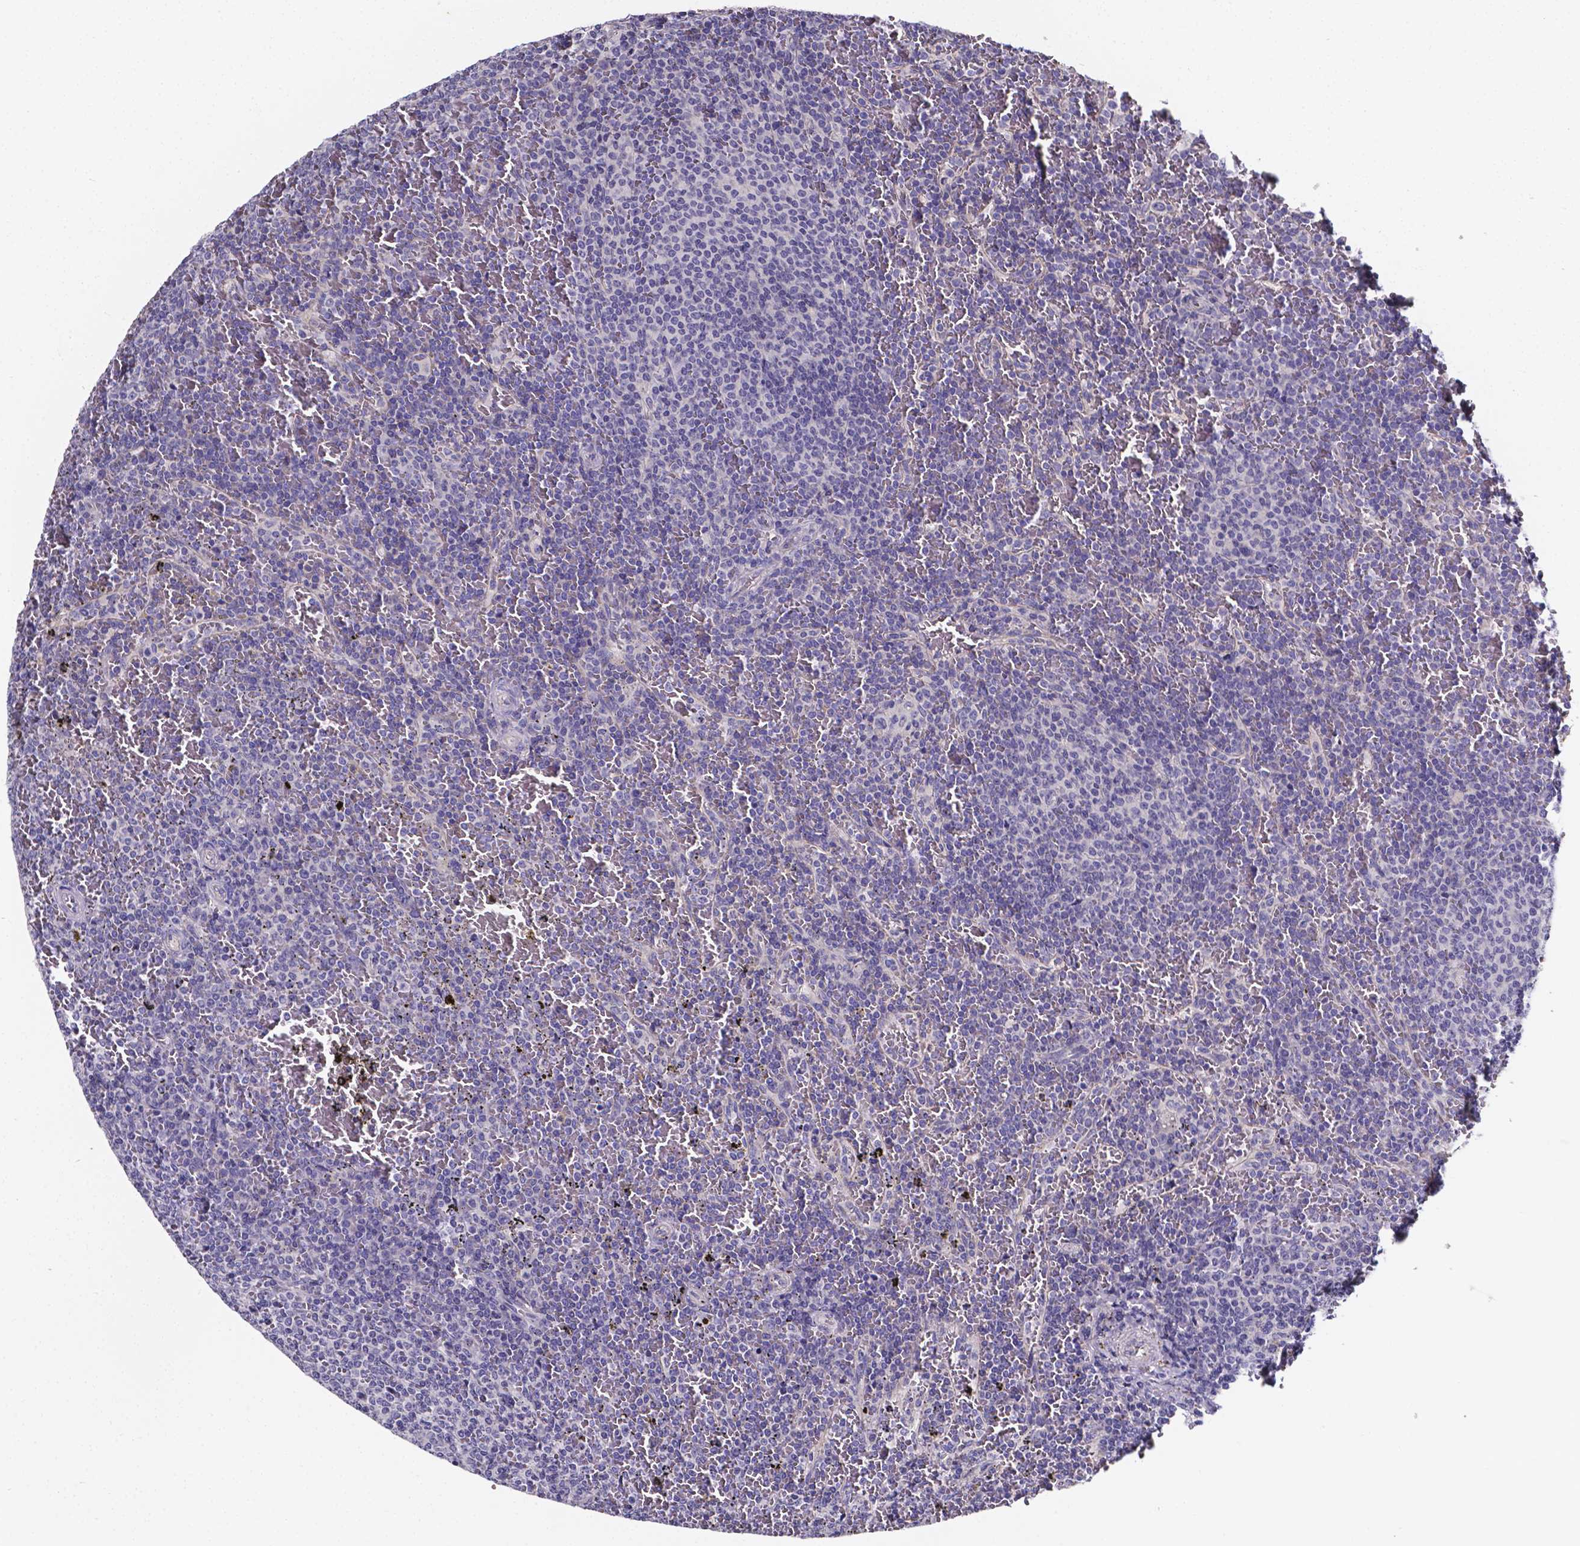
{"staining": {"intensity": "negative", "quantity": "none", "location": "none"}, "tissue": "lymphoma", "cell_type": "Tumor cells", "image_type": "cancer", "snomed": [{"axis": "morphology", "description": "Malignant lymphoma, non-Hodgkin's type, Low grade"}, {"axis": "topography", "description": "Spleen"}], "caption": "Immunohistochemistry (IHC) histopathology image of neoplastic tissue: lymphoma stained with DAB (3,3'-diaminobenzidine) shows no significant protein positivity in tumor cells.", "gene": "CACNG8", "patient": {"sex": "female", "age": 77}}